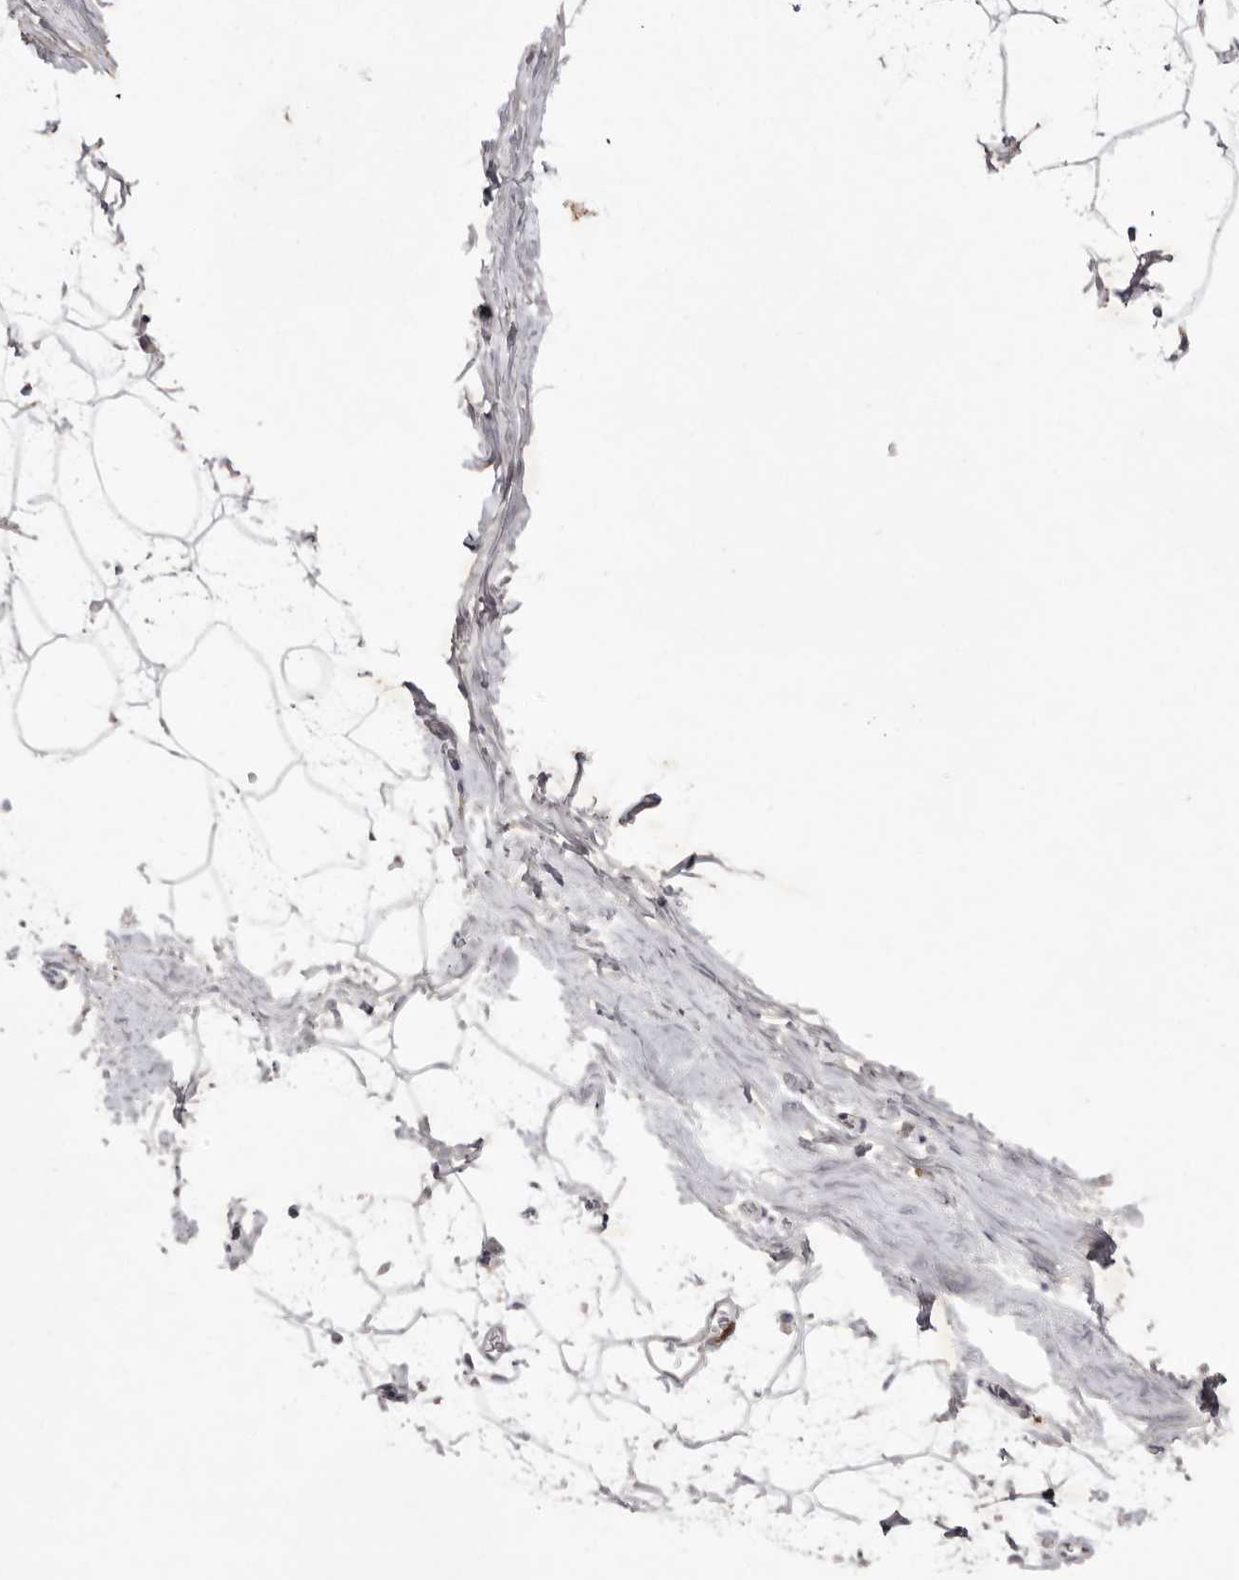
{"staining": {"intensity": "weak", "quantity": "25%-75%", "location": "cytoplasmic/membranous"}, "tissue": "adipose tissue", "cell_type": "Adipocytes", "image_type": "normal", "snomed": [{"axis": "morphology", "description": "Normal tissue, NOS"}, {"axis": "morphology", "description": "Fibrosis, NOS"}, {"axis": "topography", "description": "Breast"}, {"axis": "topography", "description": "Adipose tissue"}], "caption": "Immunohistochemical staining of unremarkable human adipose tissue shows 25%-75% levels of weak cytoplasmic/membranous protein staining in approximately 25%-75% of adipocytes.", "gene": "GPR84", "patient": {"sex": "female", "age": 39}}